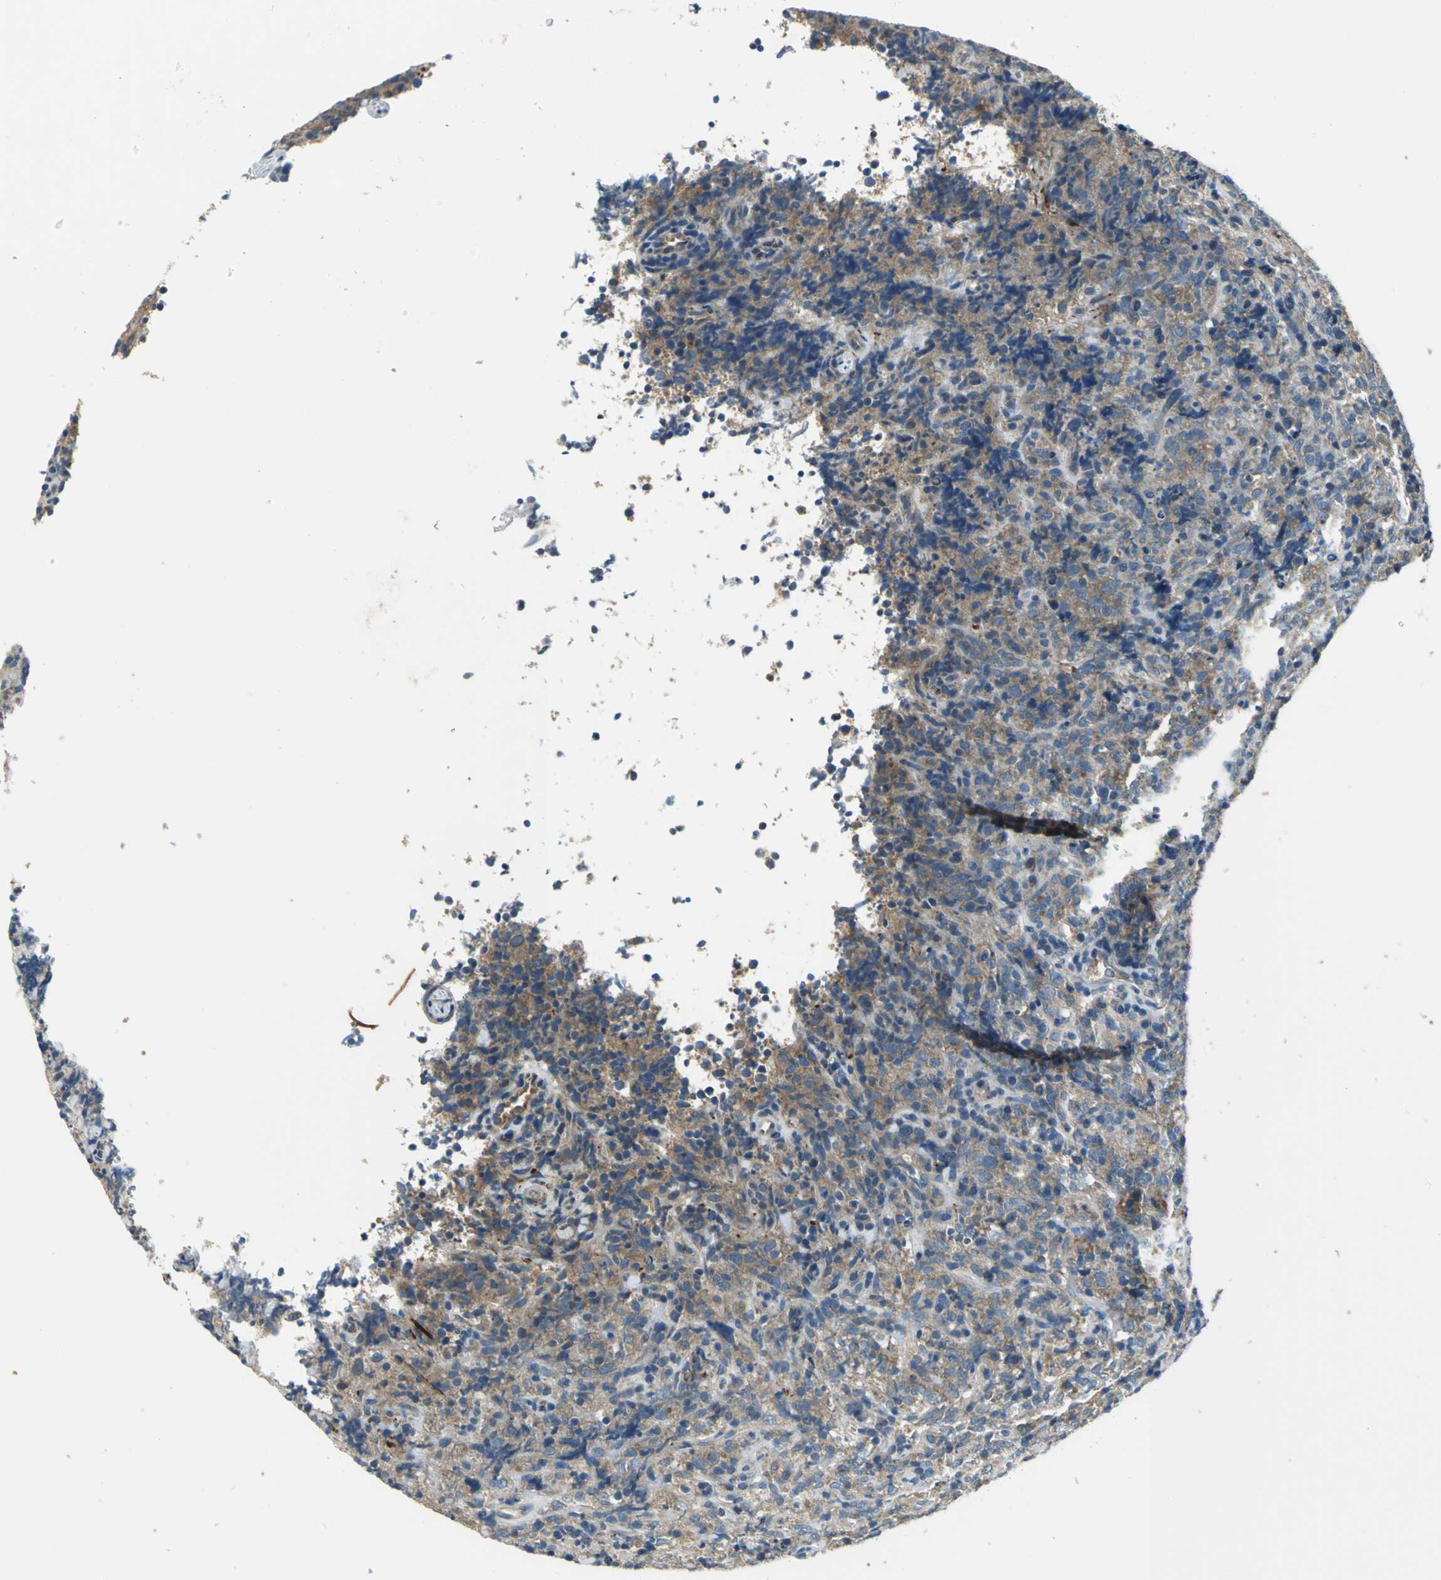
{"staining": {"intensity": "moderate", "quantity": ">75%", "location": "cytoplasmic/membranous"}, "tissue": "lymphoma", "cell_type": "Tumor cells", "image_type": "cancer", "snomed": [{"axis": "morphology", "description": "Malignant lymphoma, non-Hodgkin's type, High grade"}, {"axis": "topography", "description": "Tonsil"}], "caption": "Malignant lymphoma, non-Hodgkin's type (high-grade) tissue shows moderate cytoplasmic/membranous staining in approximately >75% of tumor cells", "gene": "SLC16A7", "patient": {"sex": "female", "age": 36}}